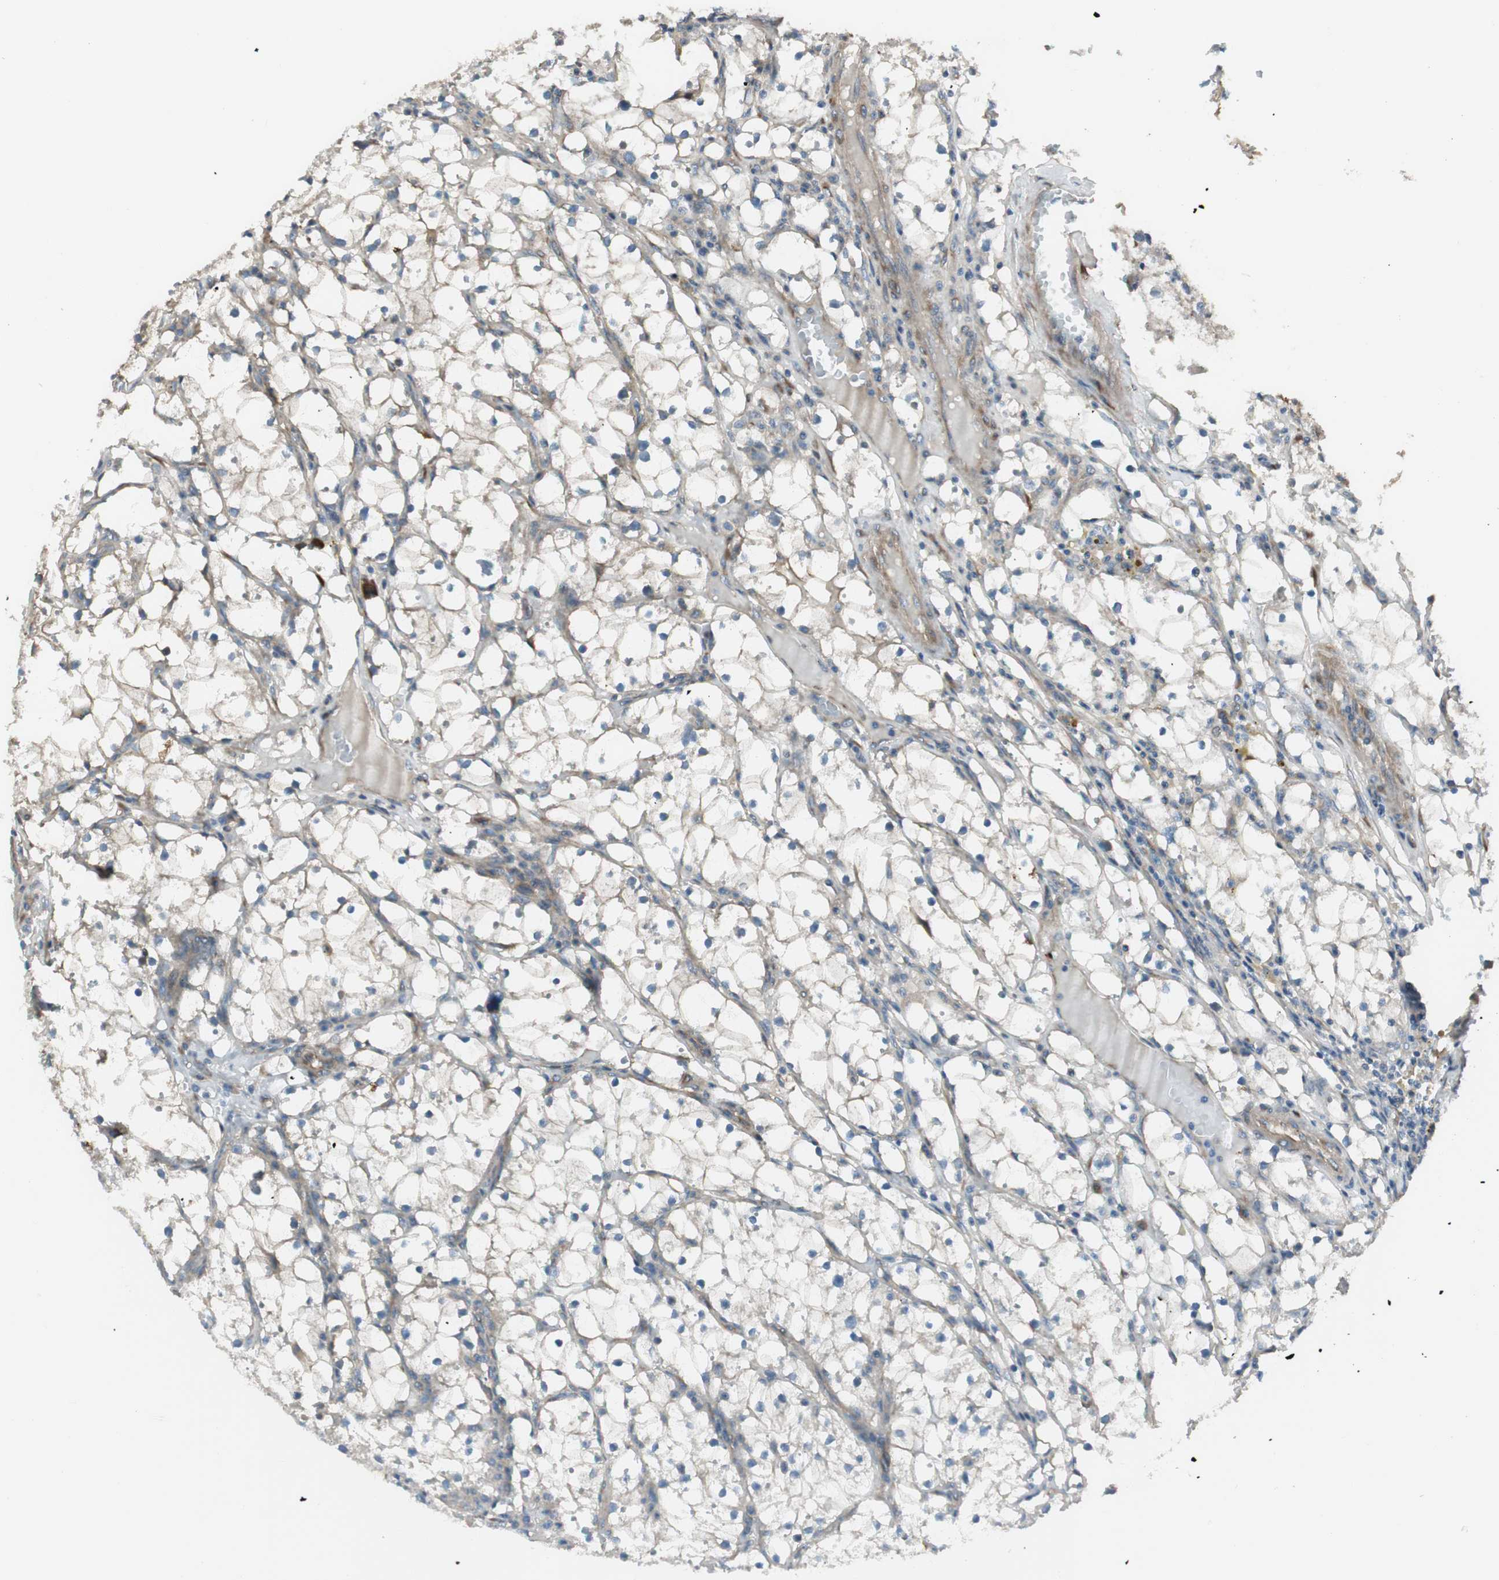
{"staining": {"intensity": "weak", "quantity": "<25%", "location": "cytoplasmic/membranous"}, "tissue": "renal cancer", "cell_type": "Tumor cells", "image_type": "cancer", "snomed": [{"axis": "morphology", "description": "Adenocarcinoma, NOS"}, {"axis": "topography", "description": "Kidney"}], "caption": "Immunohistochemical staining of adenocarcinoma (renal) demonstrates no significant positivity in tumor cells.", "gene": "PRKG1", "patient": {"sex": "male", "age": 56}}